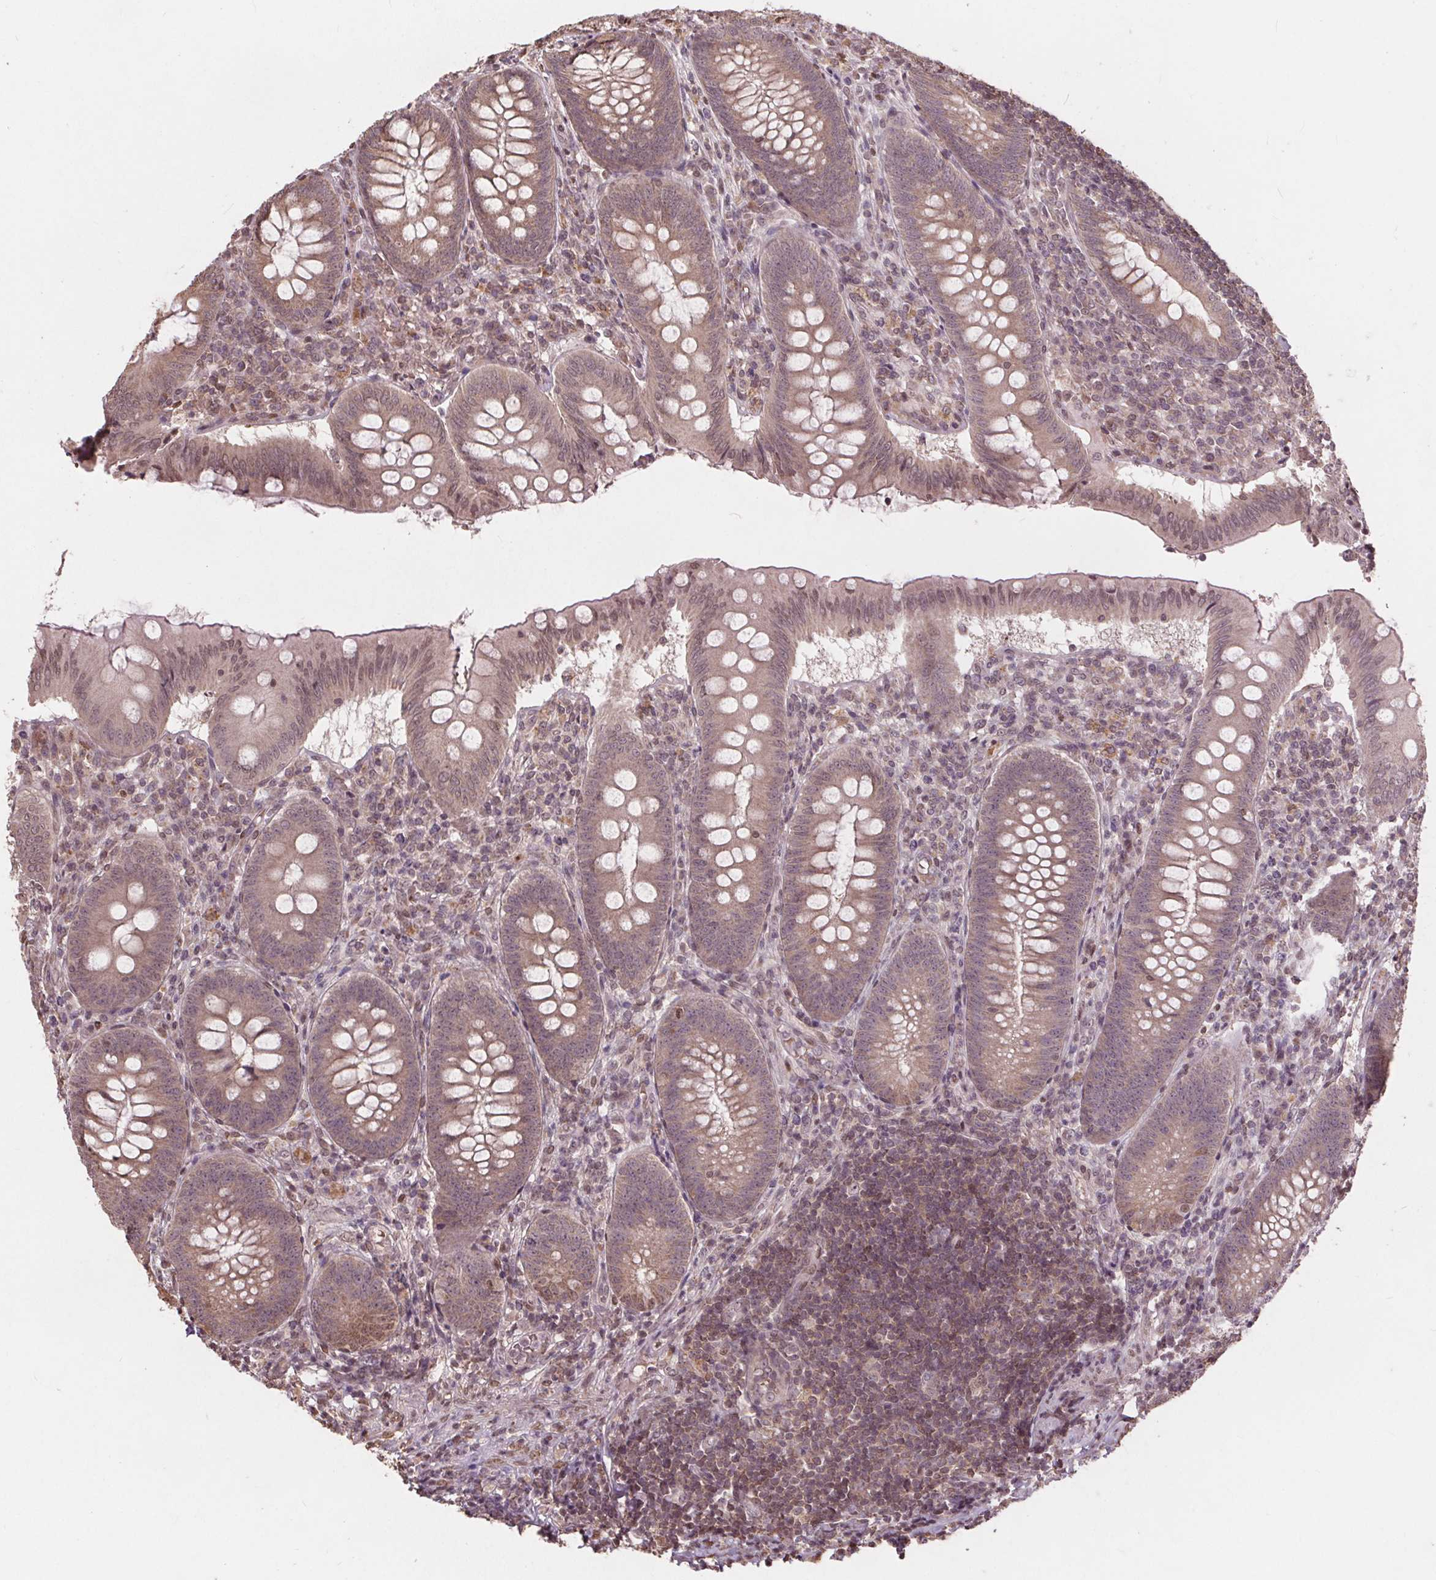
{"staining": {"intensity": "weak", "quantity": ">75%", "location": "cytoplasmic/membranous,nuclear"}, "tissue": "appendix", "cell_type": "Glandular cells", "image_type": "normal", "snomed": [{"axis": "morphology", "description": "Normal tissue, NOS"}, {"axis": "morphology", "description": "Inflammation, NOS"}, {"axis": "topography", "description": "Appendix"}], "caption": "DAB immunohistochemical staining of benign appendix reveals weak cytoplasmic/membranous,nuclear protein staining in about >75% of glandular cells.", "gene": "HIF1AN", "patient": {"sex": "male", "age": 16}}